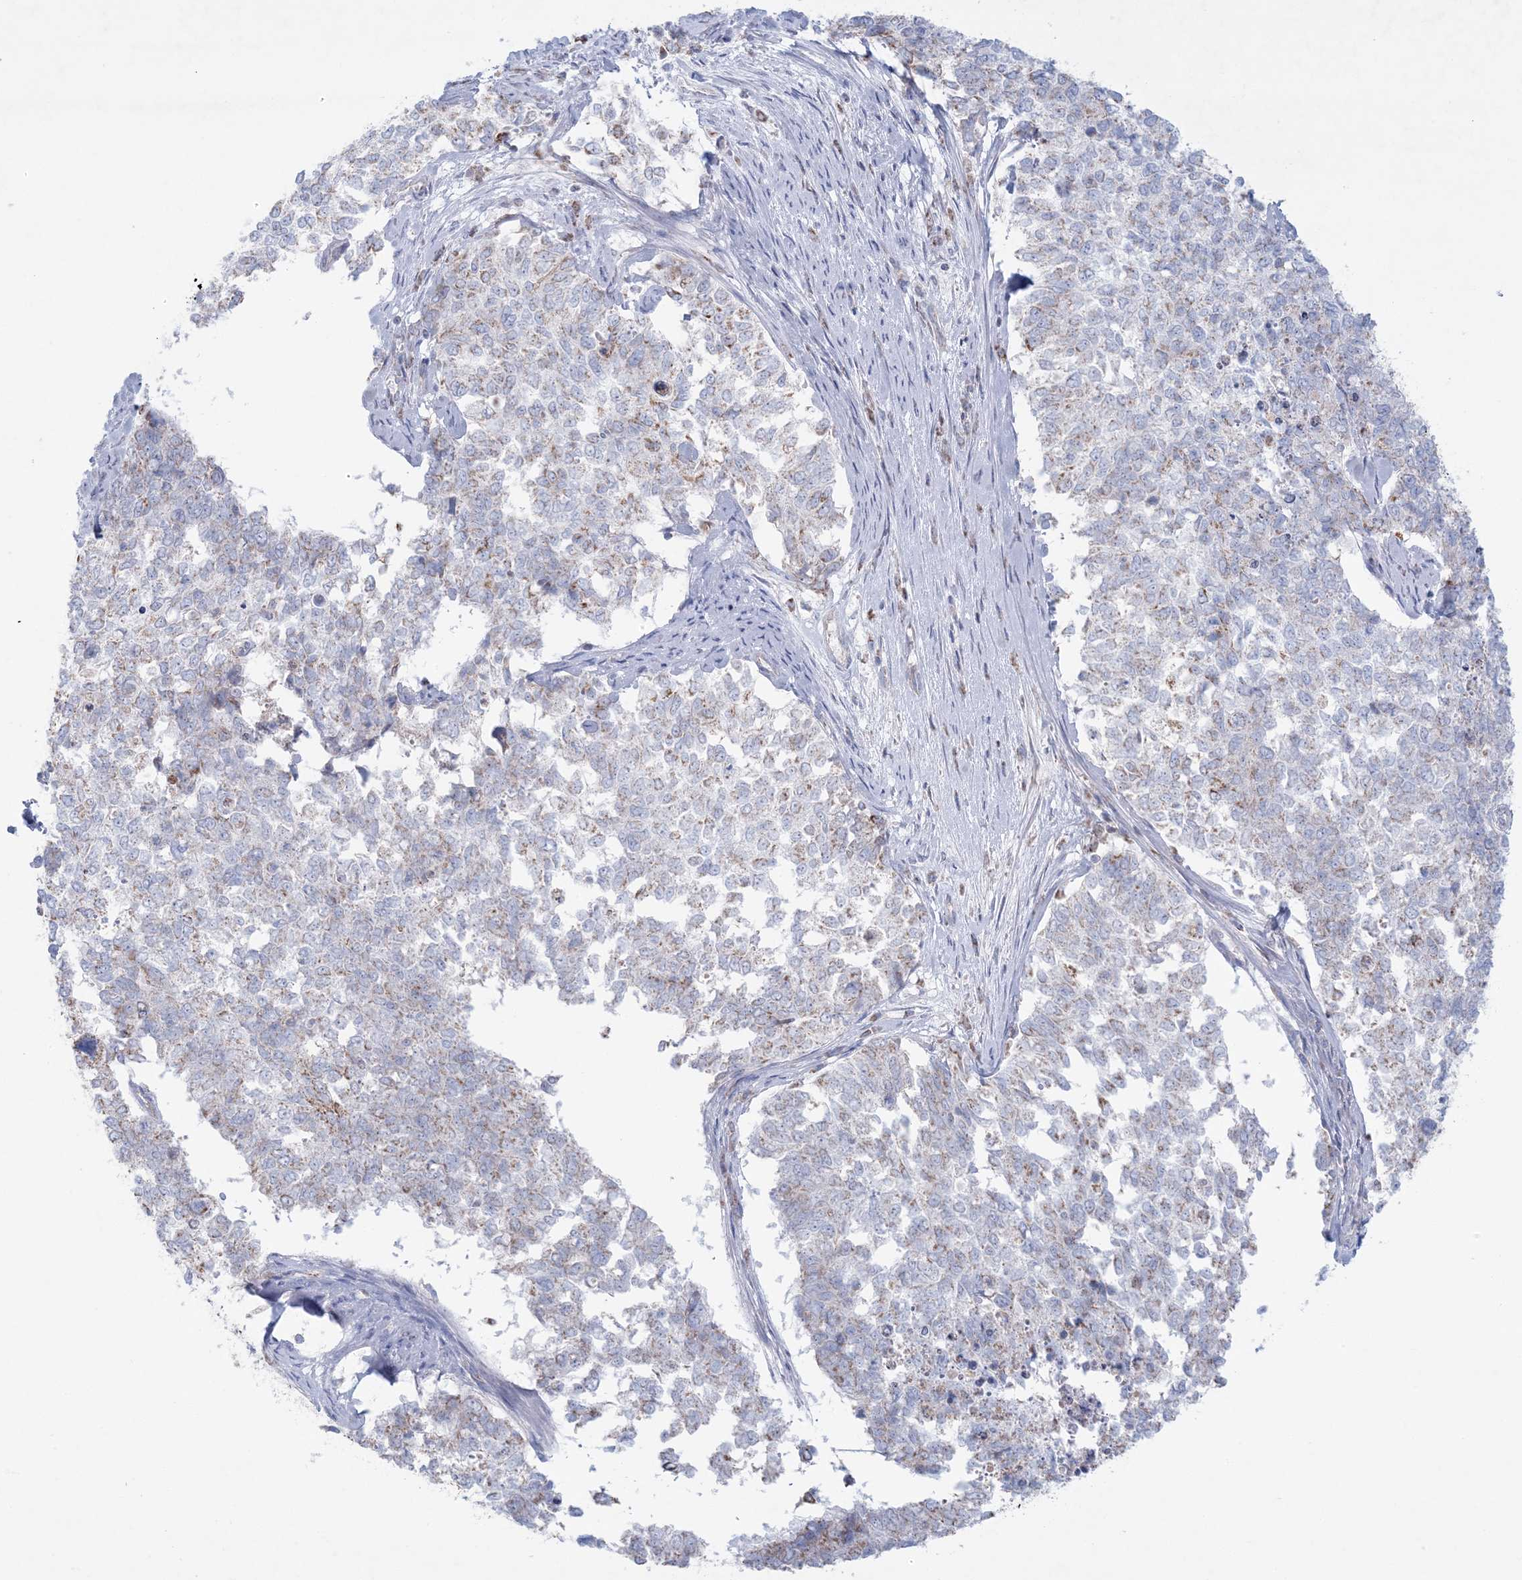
{"staining": {"intensity": "moderate", "quantity": "<25%", "location": "cytoplasmic/membranous"}, "tissue": "cervical cancer", "cell_type": "Tumor cells", "image_type": "cancer", "snomed": [{"axis": "morphology", "description": "Squamous cell carcinoma, NOS"}, {"axis": "topography", "description": "Cervix"}], "caption": "Immunohistochemistry (IHC) staining of cervical cancer (squamous cell carcinoma), which reveals low levels of moderate cytoplasmic/membranous positivity in about <25% of tumor cells indicating moderate cytoplasmic/membranous protein staining. The staining was performed using DAB (brown) for protein detection and nuclei were counterstained in hematoxylin (blue).", "gene": "KCTD6", "patient": {"sex": "female", "age": 63}}